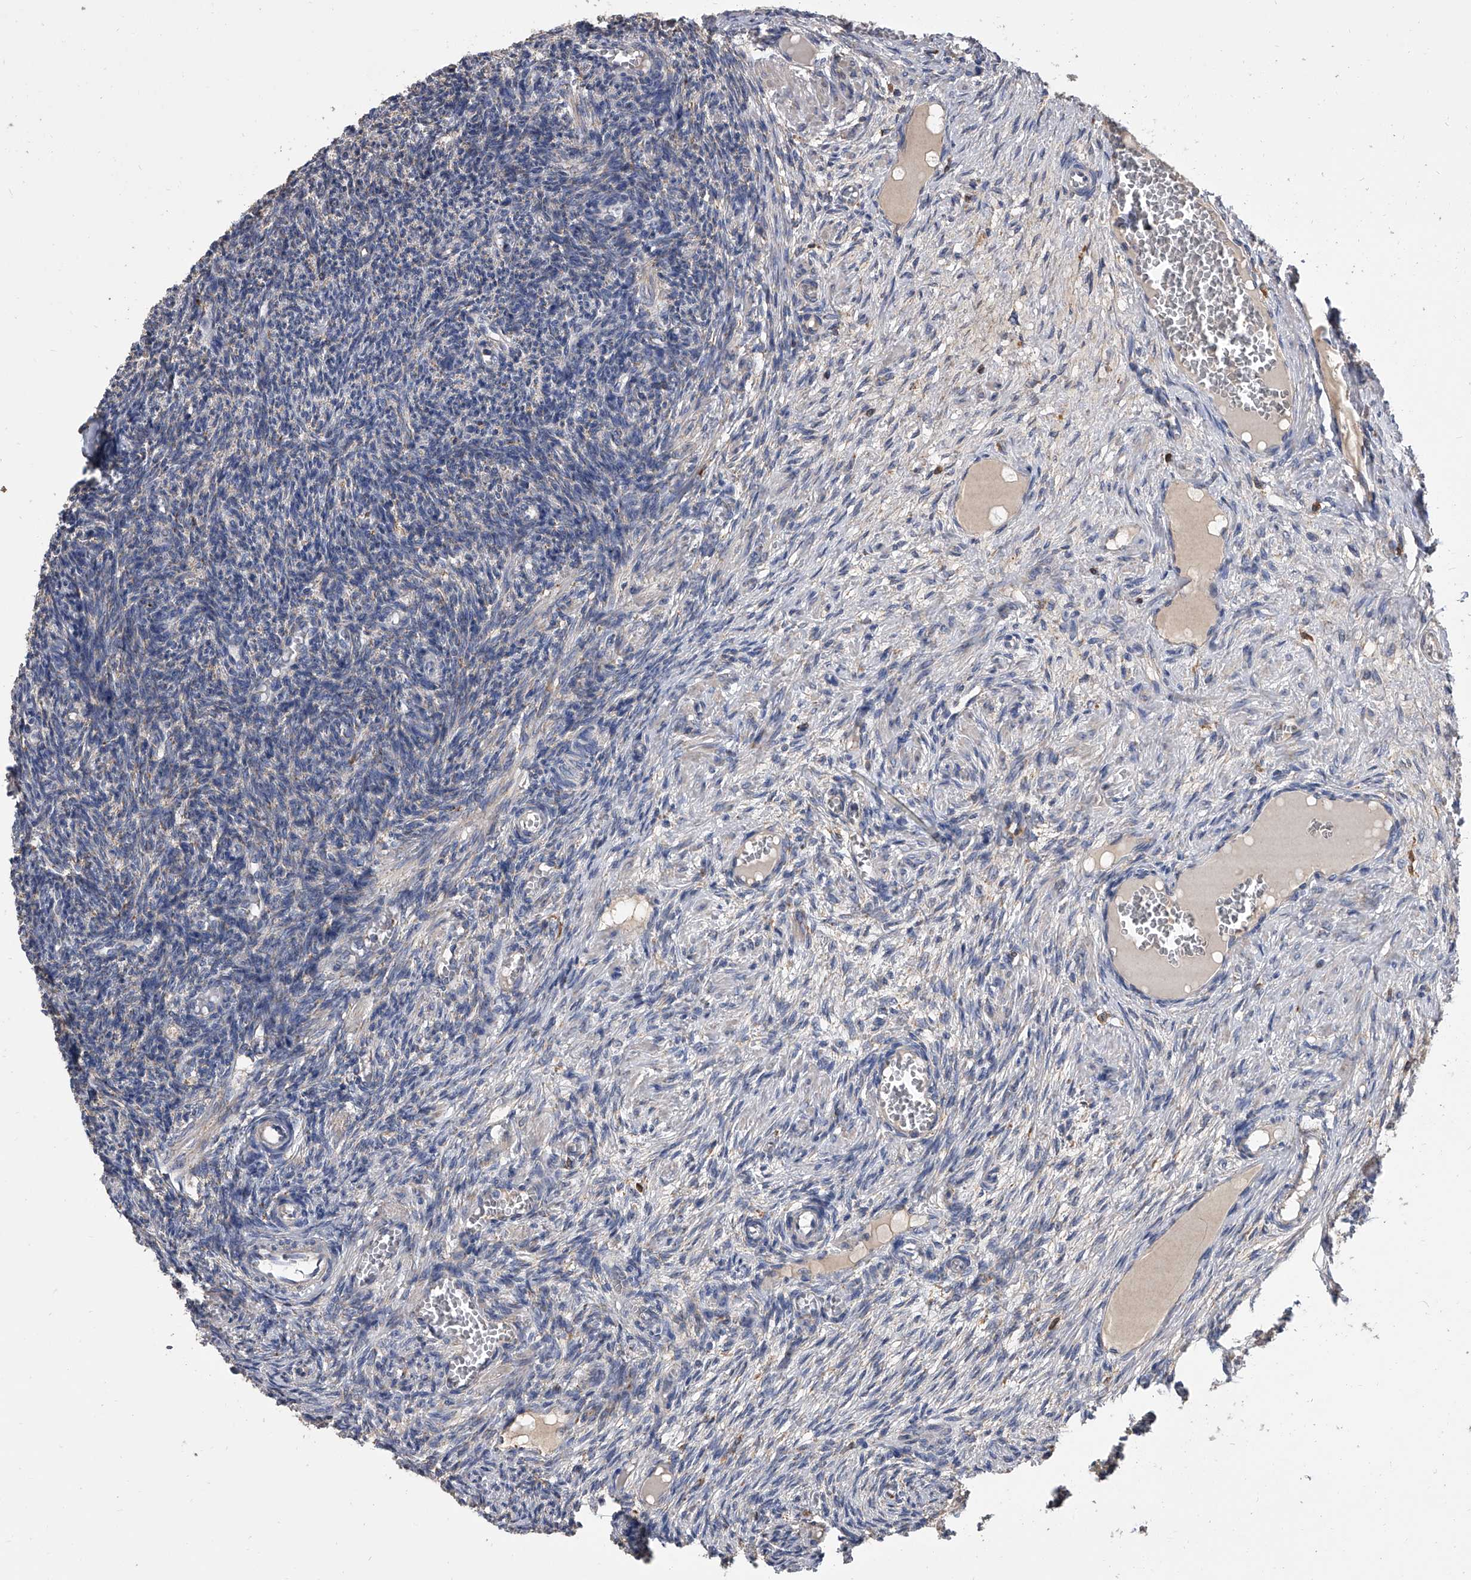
{"staining": {"intensity": "negative", "quantity": "none", "location": "none"}, "tissue": "ovary", "cell_type": "Ovarian stroma cells", "image_type": "normal", "snomed": [{"axis": "morphology", "description": "Normal tissue, NOS"}, {"axis": "topography", "description": "Ovary"}], "caption": "There is no significant staining in ovarian stroma cells of ovary. (Stains: DAB immunohistochemistry with hematoxylin counter stain, Microscopy: brightfield microscopy at high magnification).", "gene": "MRPL28", "patient": {"sex": "female", "age": 27}}